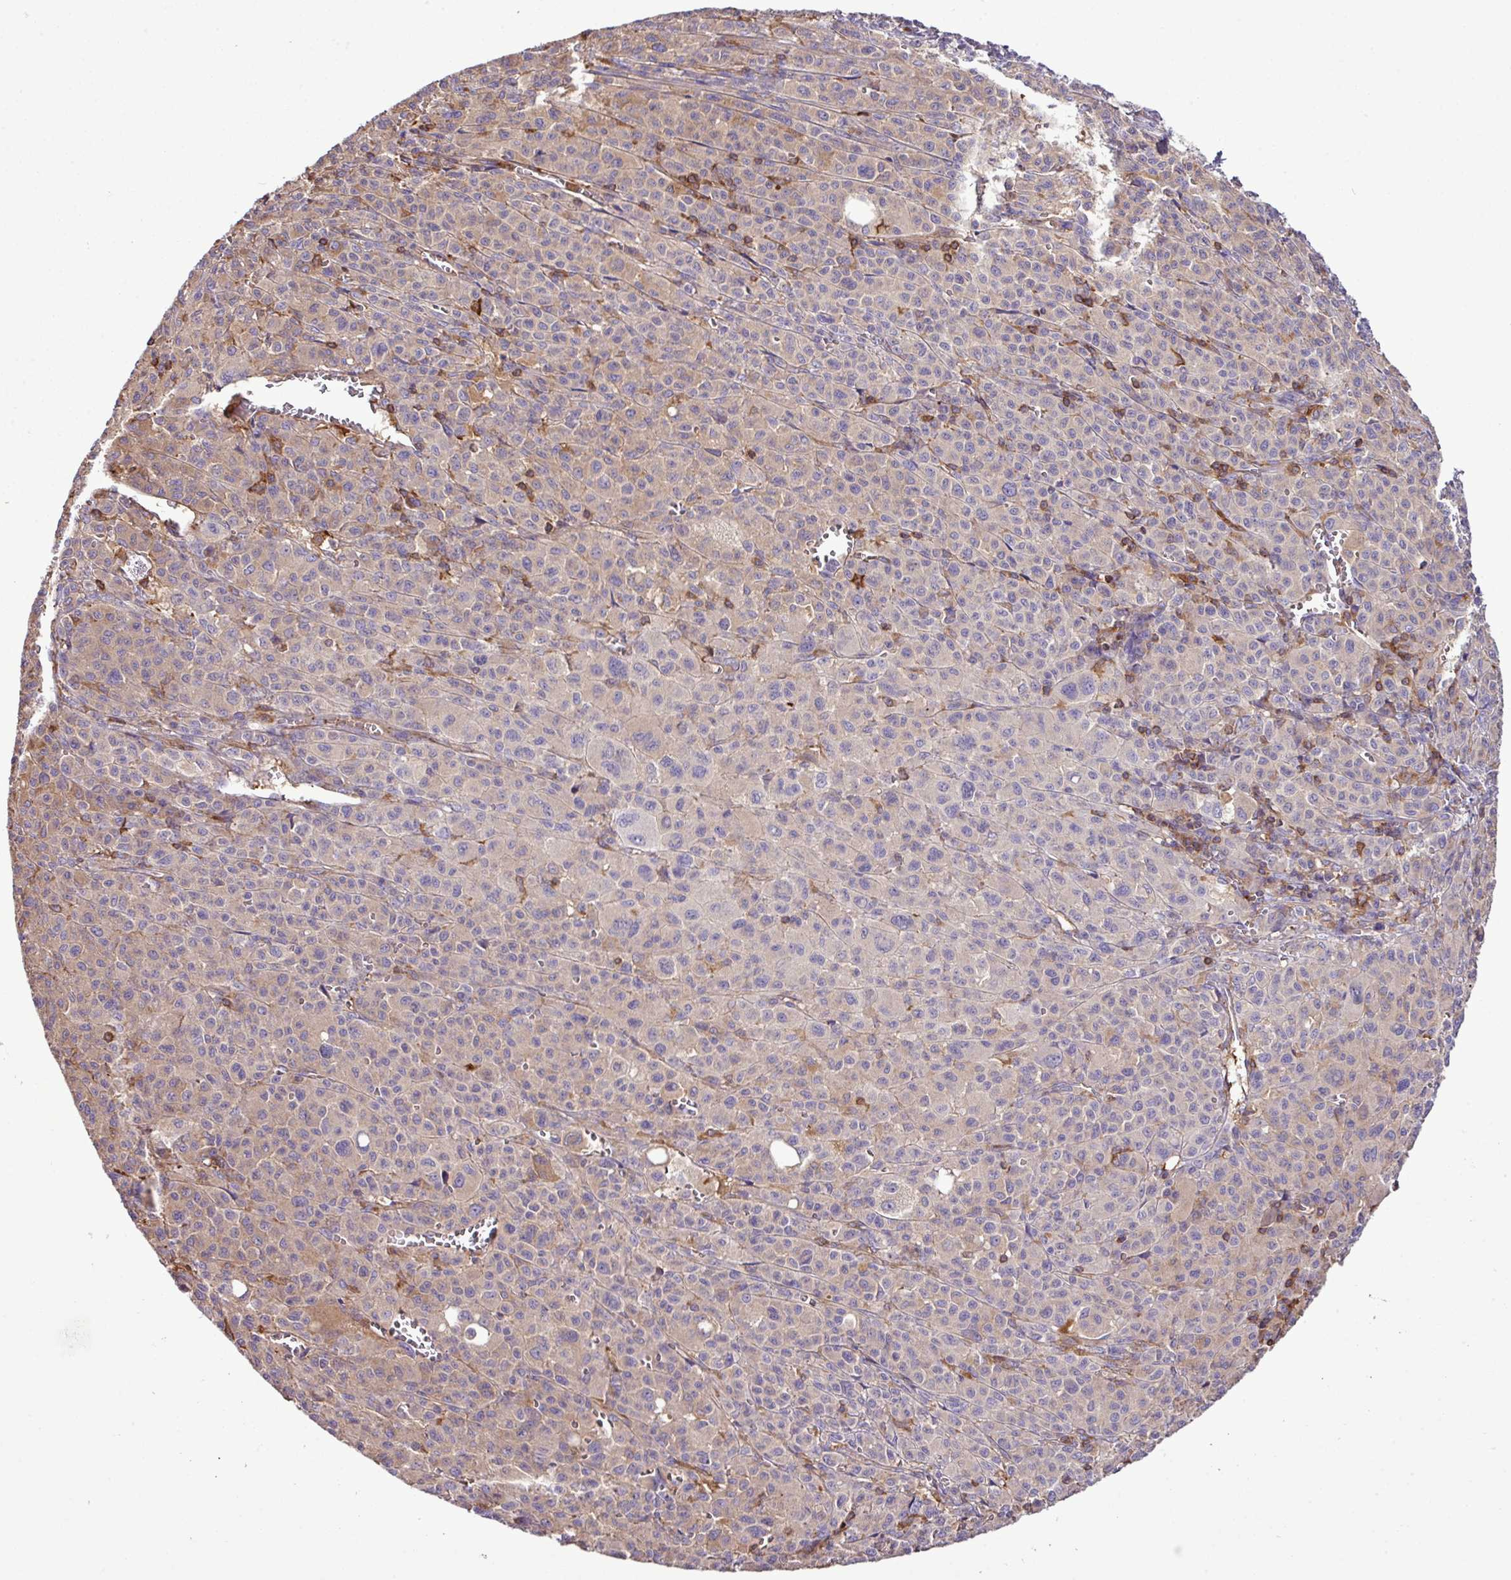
{"staining": {"intensity": "negative", "quantity": "none", "location": "none"}, "tissue": "melanoma", "cell_type": "Tumor cells", "image_type": "cancer", "snomed": [{"axis": "morphology", "description": "Malignant melanoma, Metastatic site"}, {"axis": "topography", "description": "Skin"}], "caption": "Melanoma stained for a protein using IHC shows no staining tumor cells.", "gene": "PGAP6", "patient": {"sex": "female", "age": 74}}